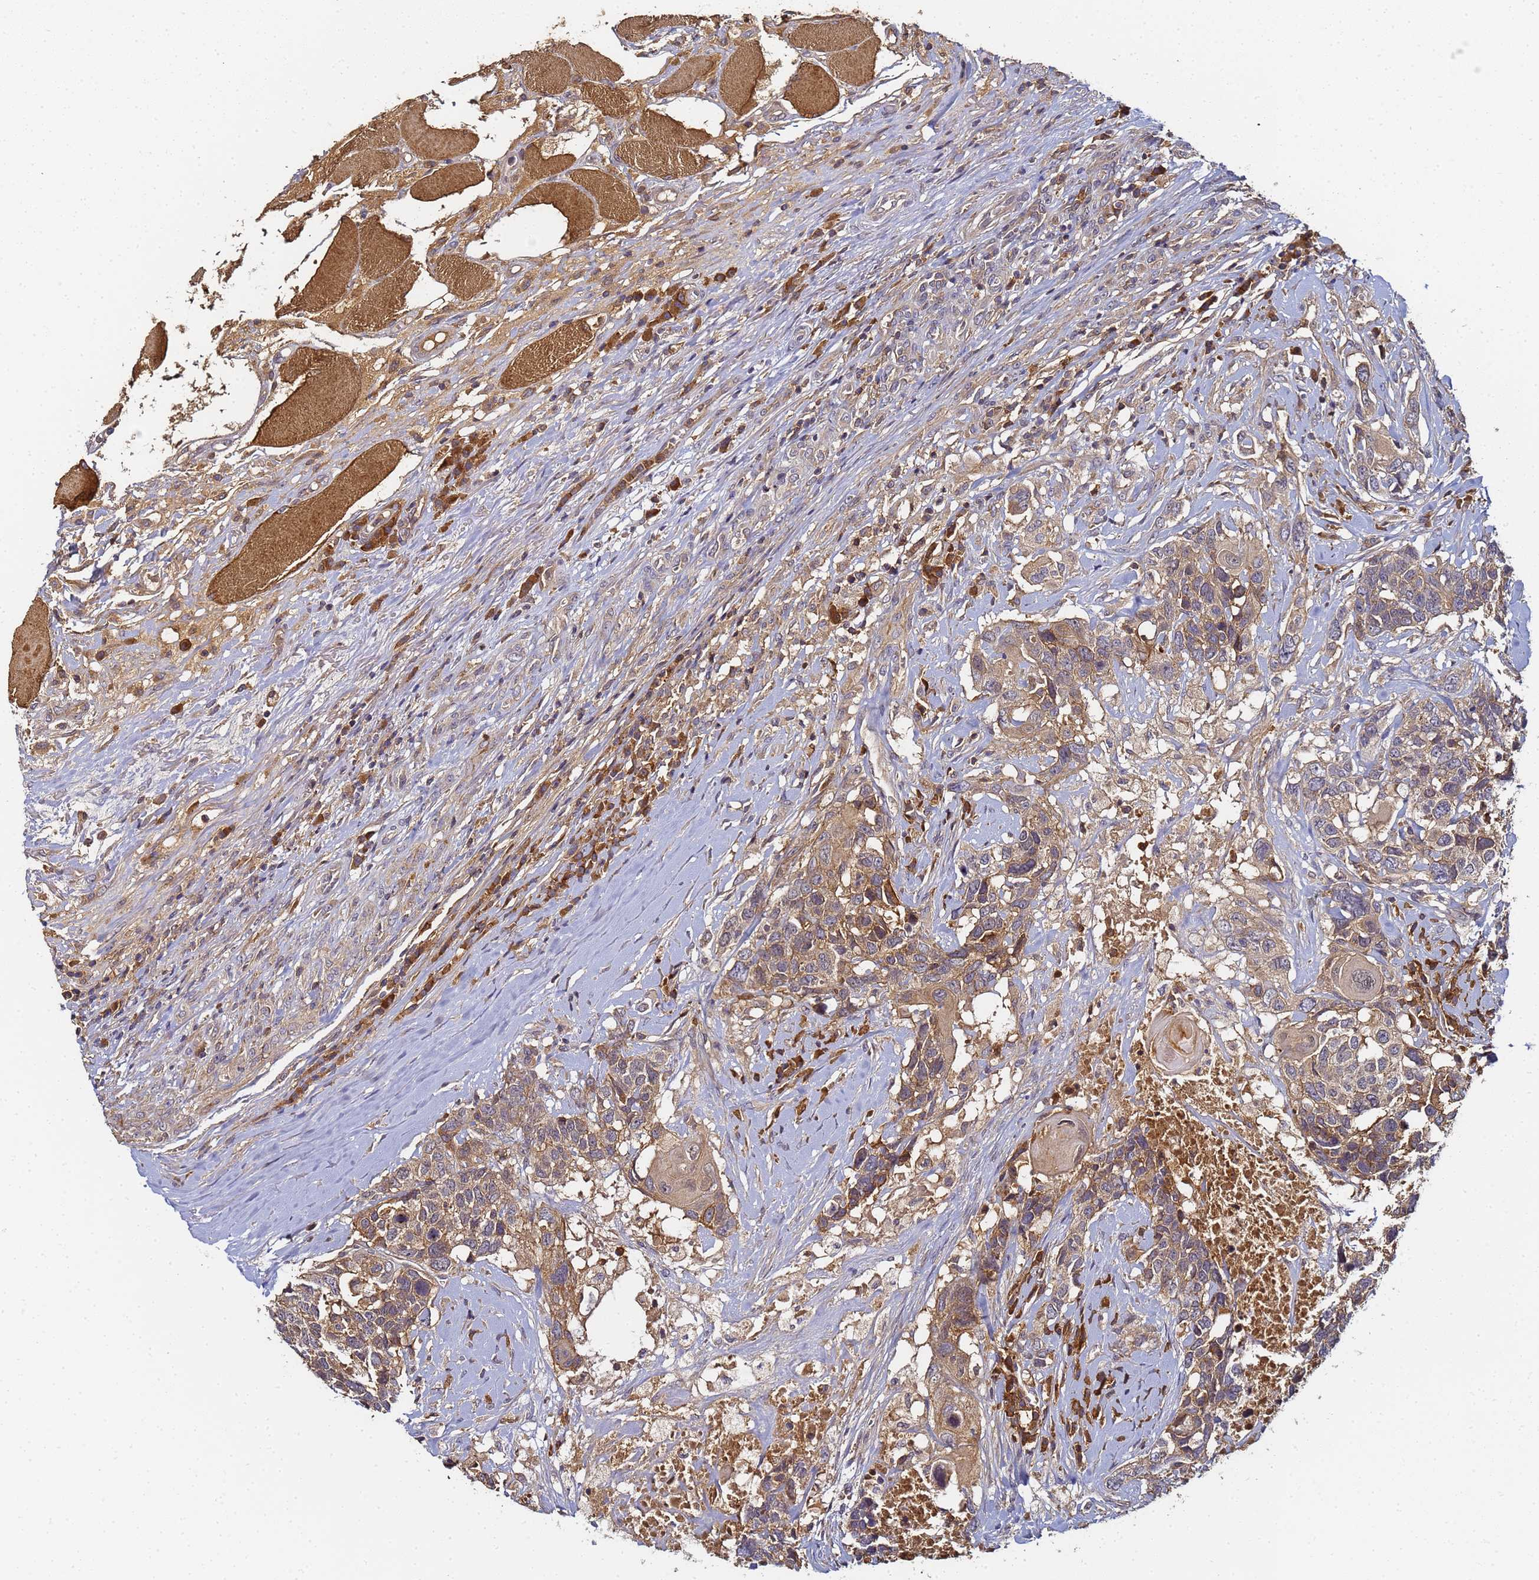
{"staining": {"intensity": "moderate", "quantity": ">75%", "location": "cytoplasmic/membranous"}, "tissue": "head and neck cancer", "cell_type": "Tumor cells", "image_type": "cancer", "snomed": [{"axis": "morphology", "description": "Squamous cell carcinoma, NOS"}, {"axis": "topography", "description": "Head-Neck"}], "caption": "This histopathology image reveals head and neck squamous cell carcinoma stained with IHC to label a protein in brown. The cytoplasmic/membranous of tumor cells show moderate positivity for the protein. Nuclei are counter-stained blue.", "gene": "LRRC69", "patient": {"sex": "male", "age": 66}}